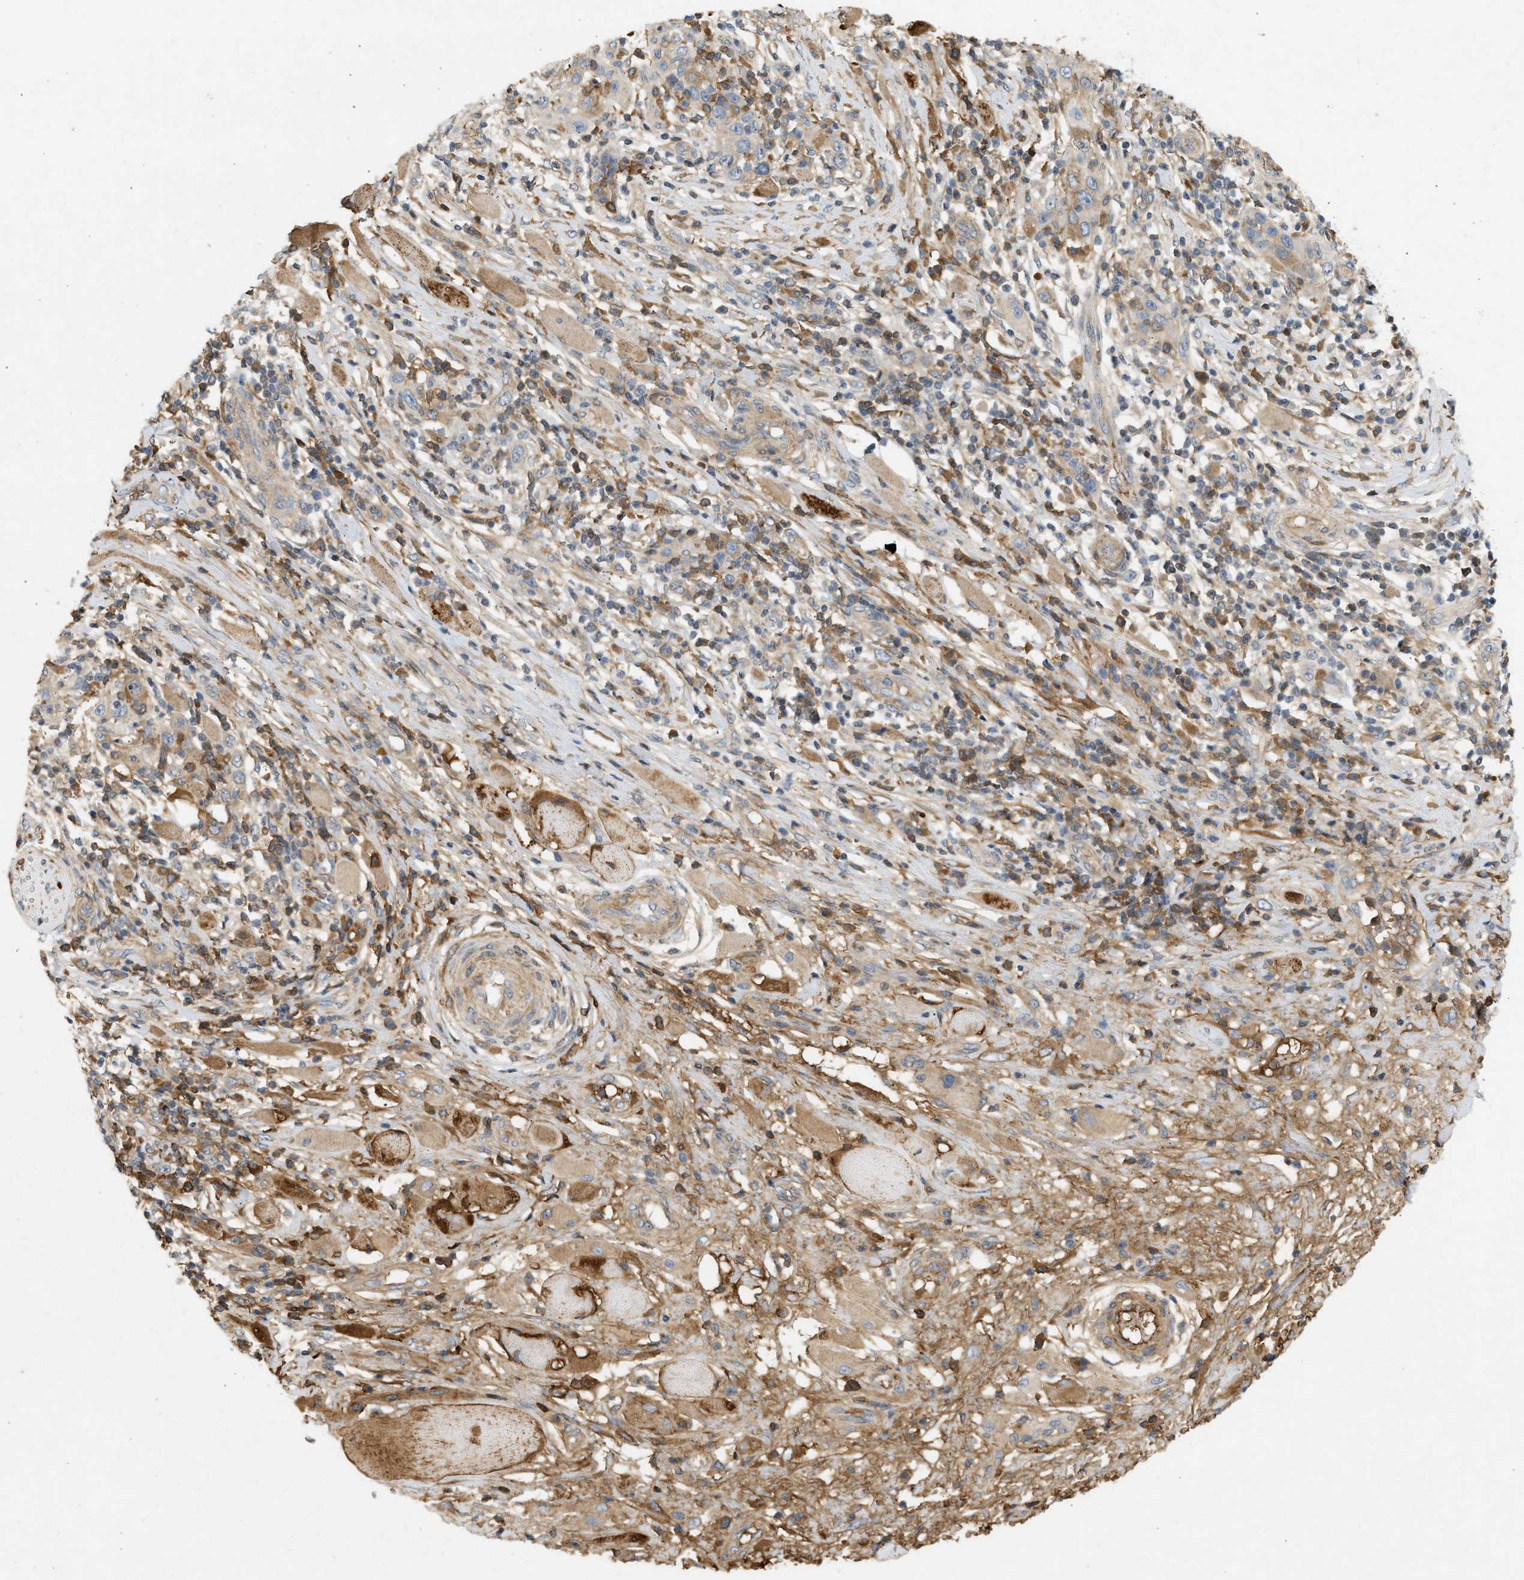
{"staining": {"intensity": "weak", "quantity": "25%-75%", "location": "cytoplasmic/membranous"}, "tissue": "skin cancer", "cell_type": "Tumor cells", "image_type": "cancer", "snomed": [{"axis": "morphology", "description": "Squamous cell carcinoma, NOS"}, {"axis": "topography", "description": "Skin"}], "caption": "Immunohistochemistry (IHC) histopathology image of skin cancer stained for a protein (brown), which displays low levels of weak cytoplasmic/membranous positivity in approximately 25%-75% of tumor cells.", "gene": "F8", "patient": {"sex": "female", "age": 88}}